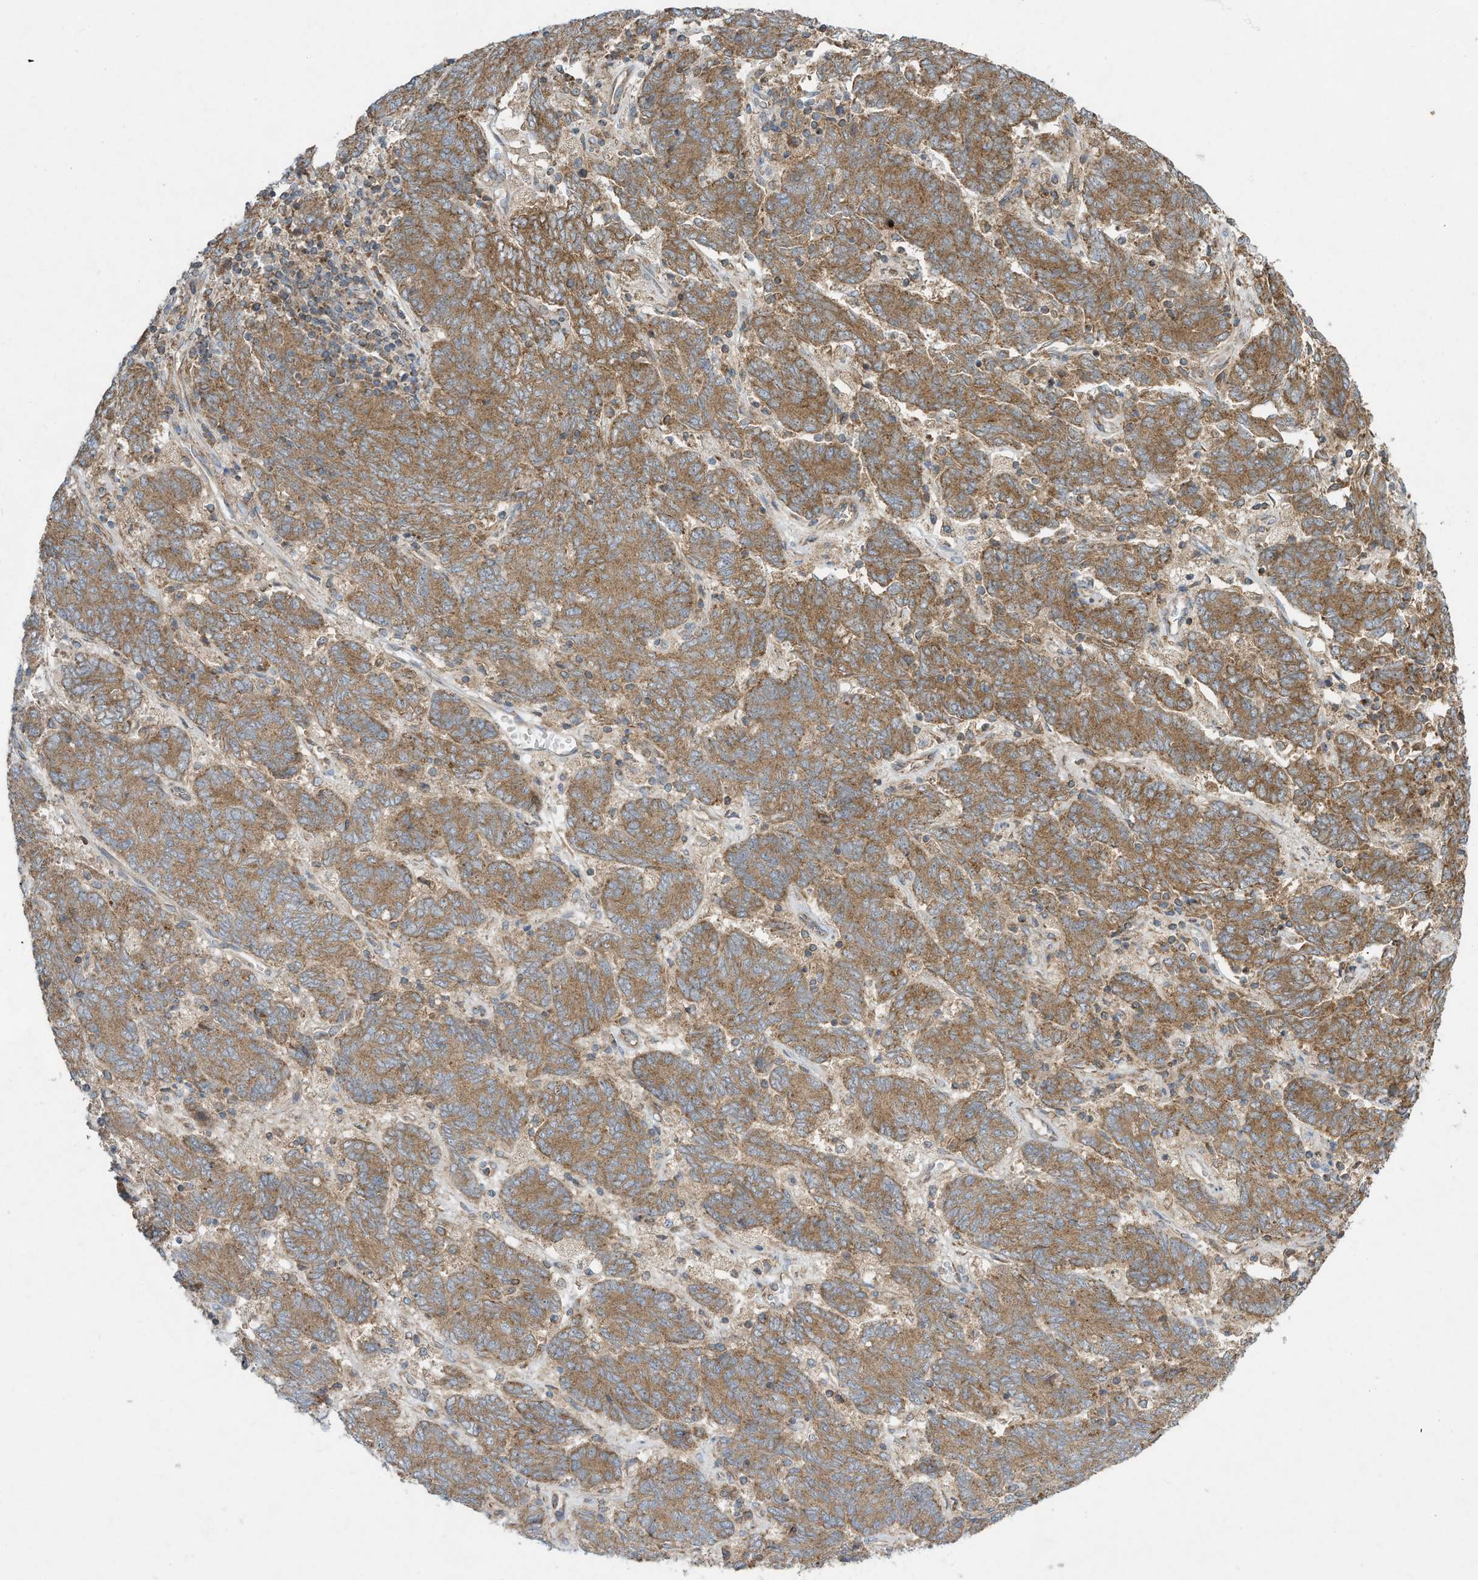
{"staining": {"intensity": "moderate", "quantity": ">75%", "location": "cytoplasmic/membranous"}, "tissue": "endometrial cancer", "cell_type": "Tumor cells", "image_type": "cancer", "snomed": [{"axis": "morphology", "description": "Adenocarcinoma, NOS"}, {"axis": "topography", "description": "Endometrium"}], "caption": "DAB immunohistochemical staining of endometrial adenocarcinoma displays moderate cytoplasmic/membranous protein staining in about >75% of tumor cells.", "gene": "SYNJ2", "patient": {"sex": "female", "age": 80}}